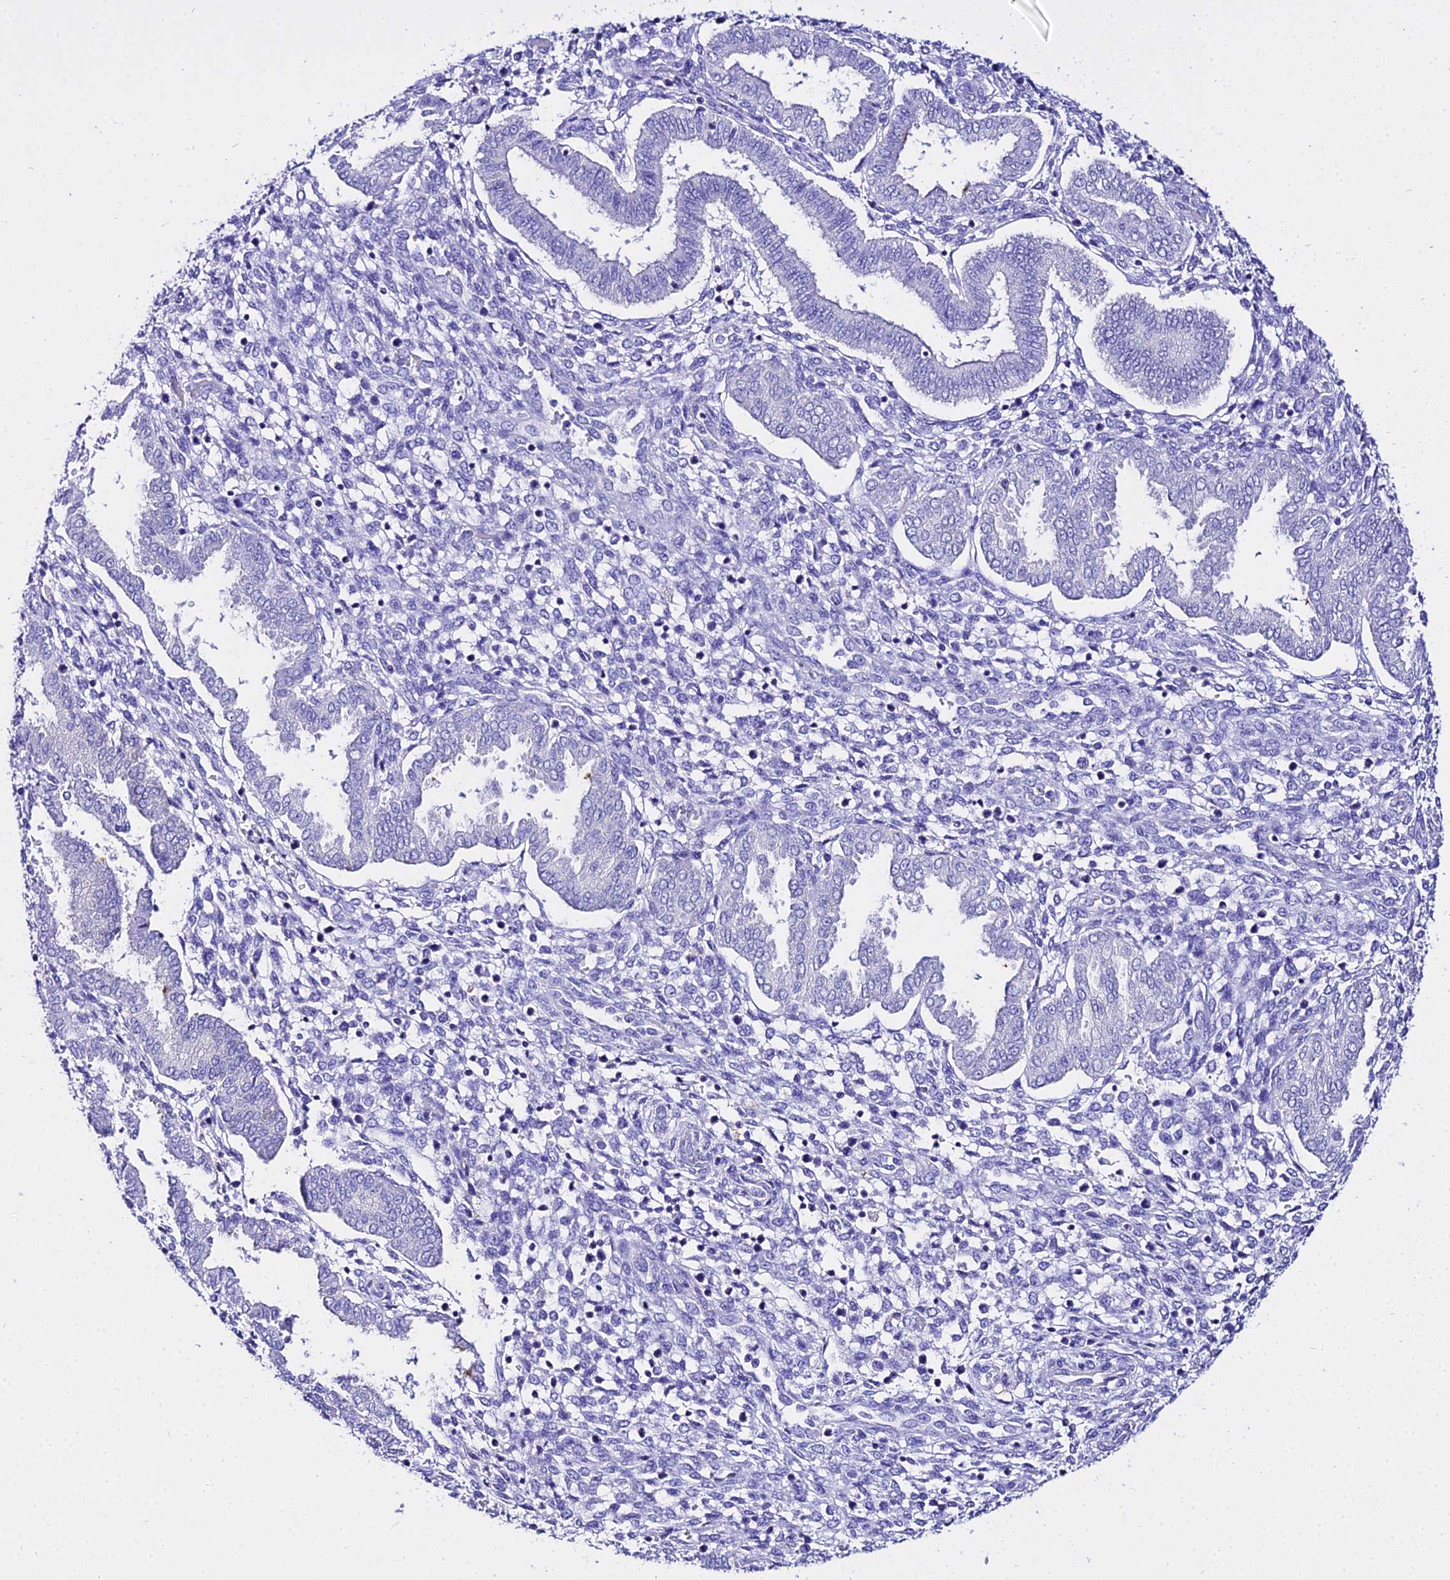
{"staining": {"intensity": "negative", "quantity": "none", "location": "none"}, "tissue": "endometrium", "cell_type": "Cells in endometrial stroma", "image_type": "normal", "snomed": [{"axis": "morphology", "description": "Normal tissue, NOS"}, {"axis": "topography", "description": "Endometrium"}], "caption": "DAB immunohistochemical staining of benign human endometrium exhibits no significant expression in cells in endometrial stroma.", "gene": "TUBA1A", "patient": {"sex": "female", "age": 24}}